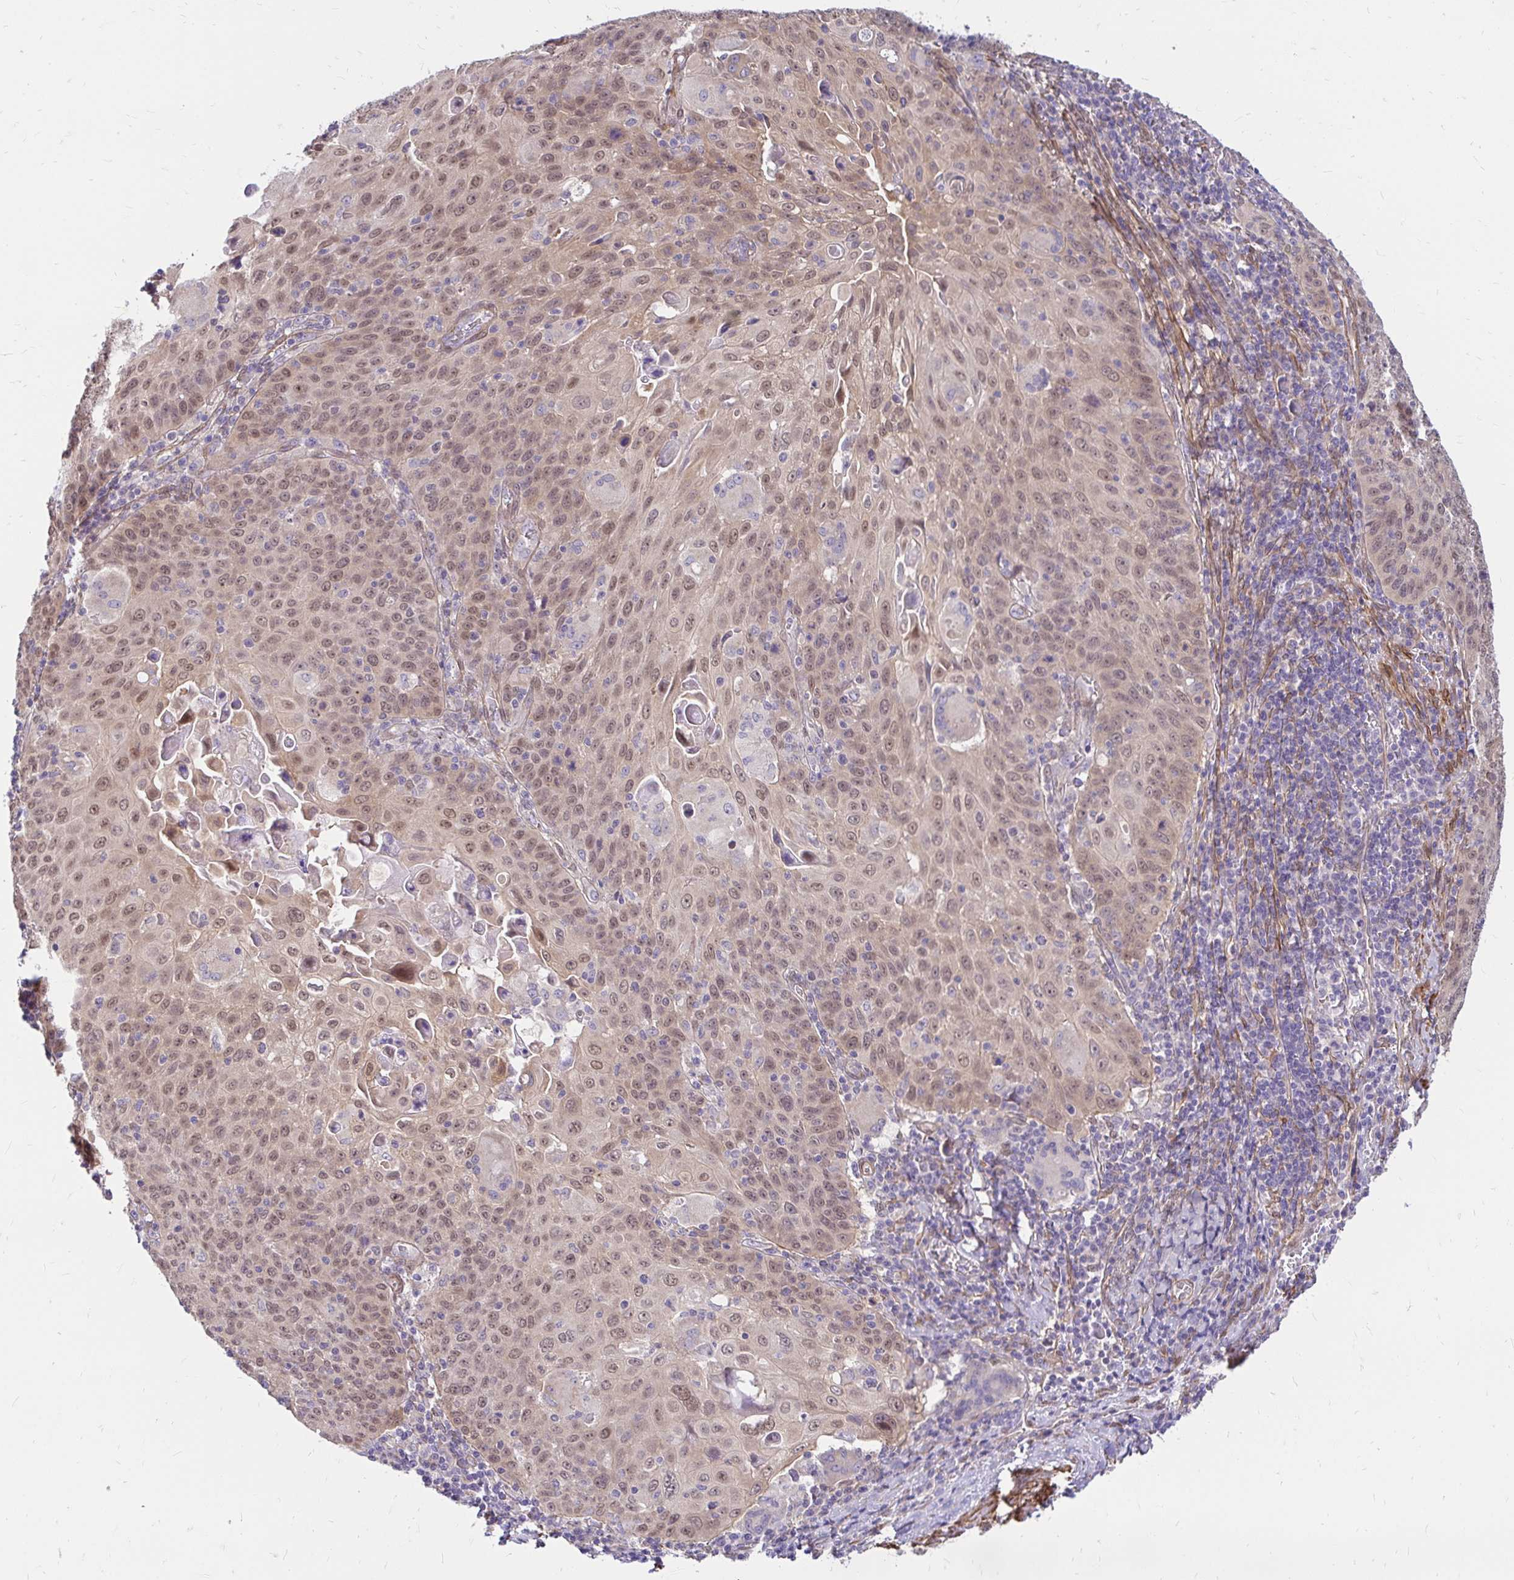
{"staining": {"intensity": "moderate", "quantity": "25%-75%", "location": "nuclear"}, "tissue": "cervical cancer", "cell_type": "Tumor cells", "image_type": "cancer", "snomed": [{"axis": "morphology", "description": "Squamous cell carcinoma, NOS"}, {"axis": "topography", "description": "Cervix"}], "caption": "The photomicrograph displays staining of cervical cancer, revealing moderate nuclear protein staining (brown color) within tumor cells.", "gene": "YAP1", "patient": {"sex": "female", "age": 65}}